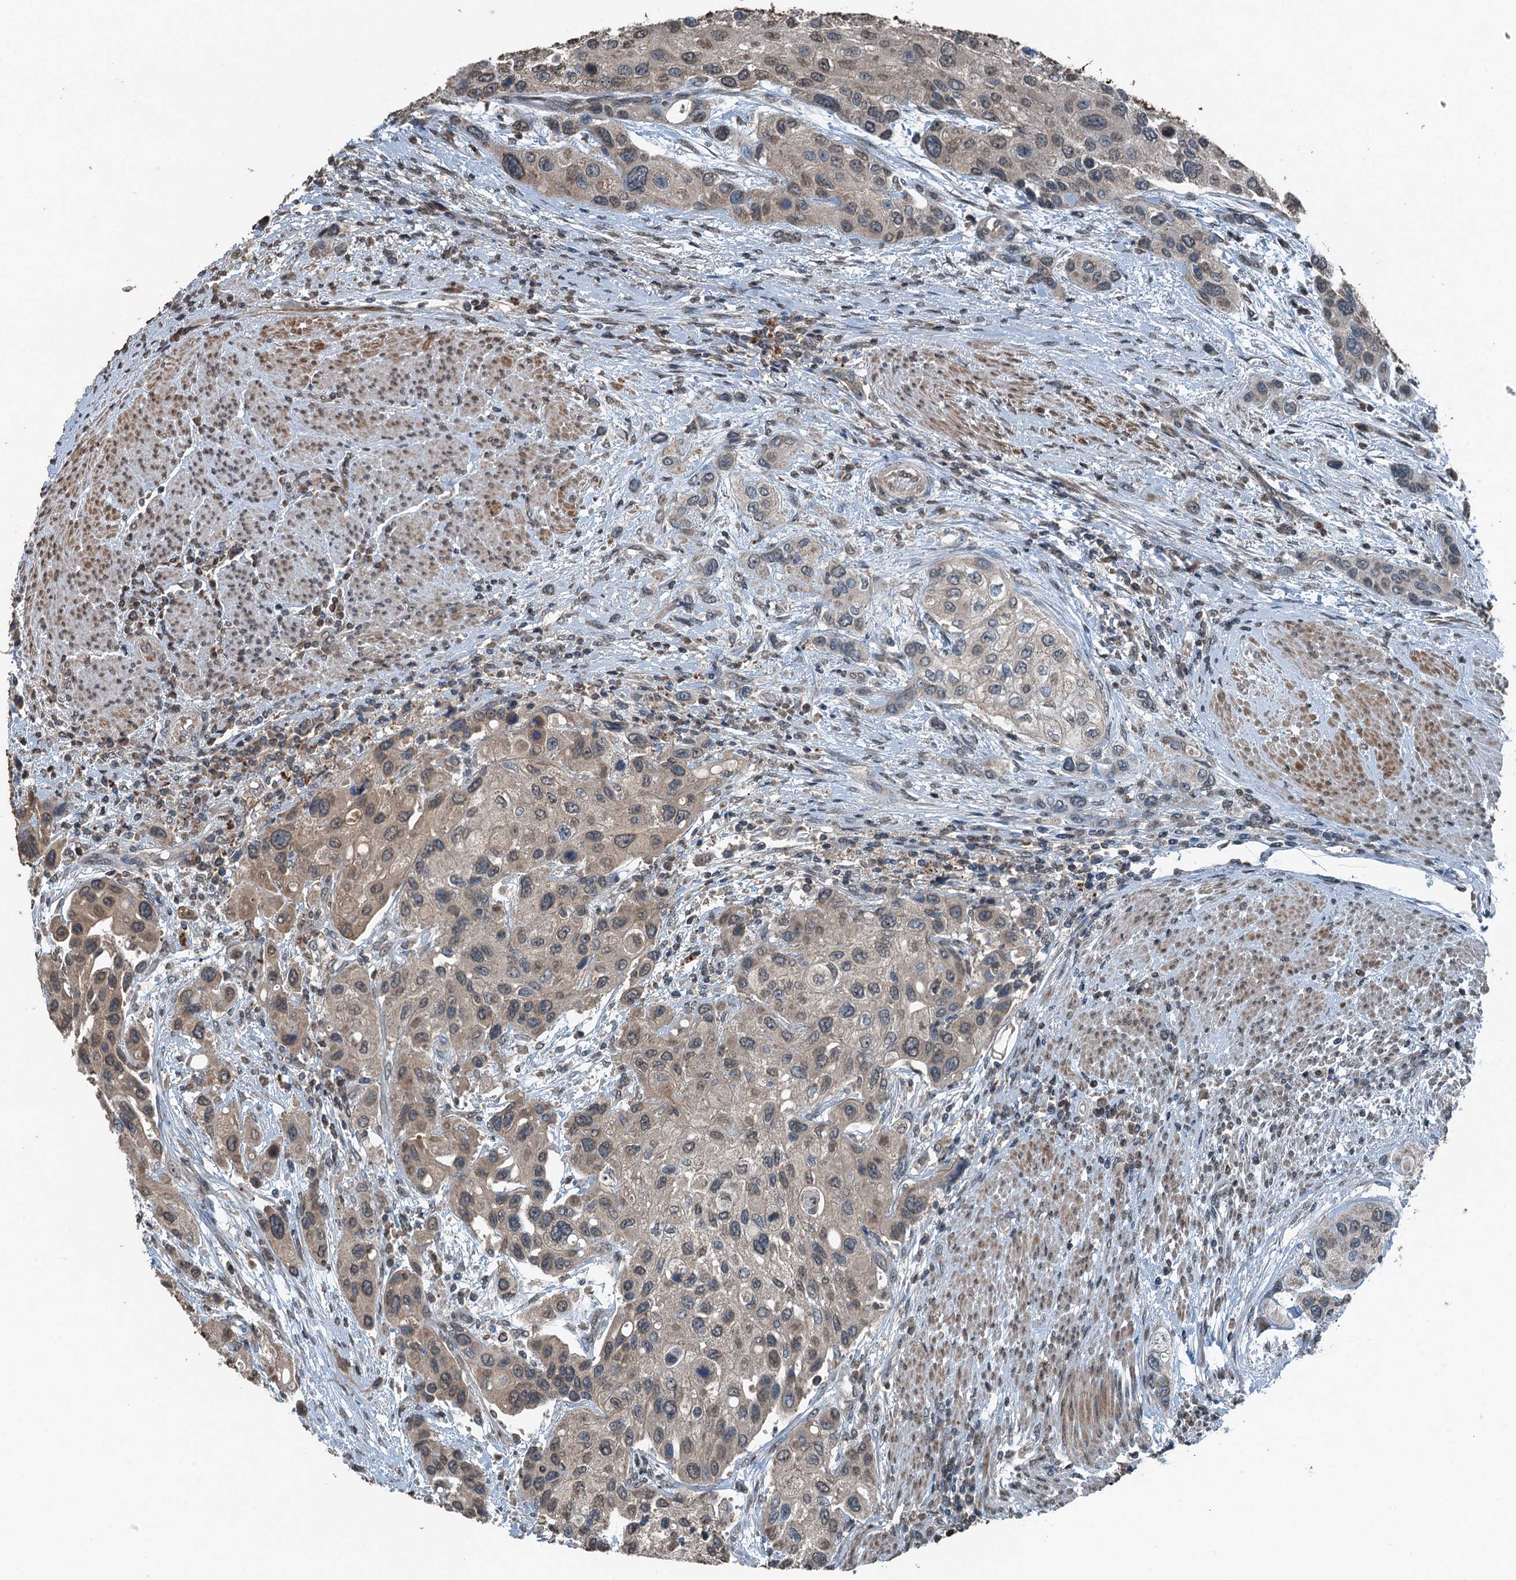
{"staining": {"intensity": "weak", "quantity": "<25%", "location": "cytoplasmic/membranous"}, "tissue": "urothelial cancer", "cell_type": "Tumor cells", "image_type": "cancer", "snomed": [{"axis": "morphology", "description": "Normal tissue, NOS"}, {"axis": "morphology", "description": "Urothelial carcinoma, High grade"}, {"axis": "topography", "description": "Vascular tissue"}, {"axis": "topography", "description": "Urinary bladder"}], "caption": "Image shows no protein expression in tumor cells of urothelial carcinoma (high-grade) tissue. (Stains: DAB (3,3'-diaminobenzidine) IHC with hematoxylin counter stain, Microscopy: brightfield microscopy at high magnification).", "gene": "TCTN1", "patient": {"sex": "female", "age": 56}}